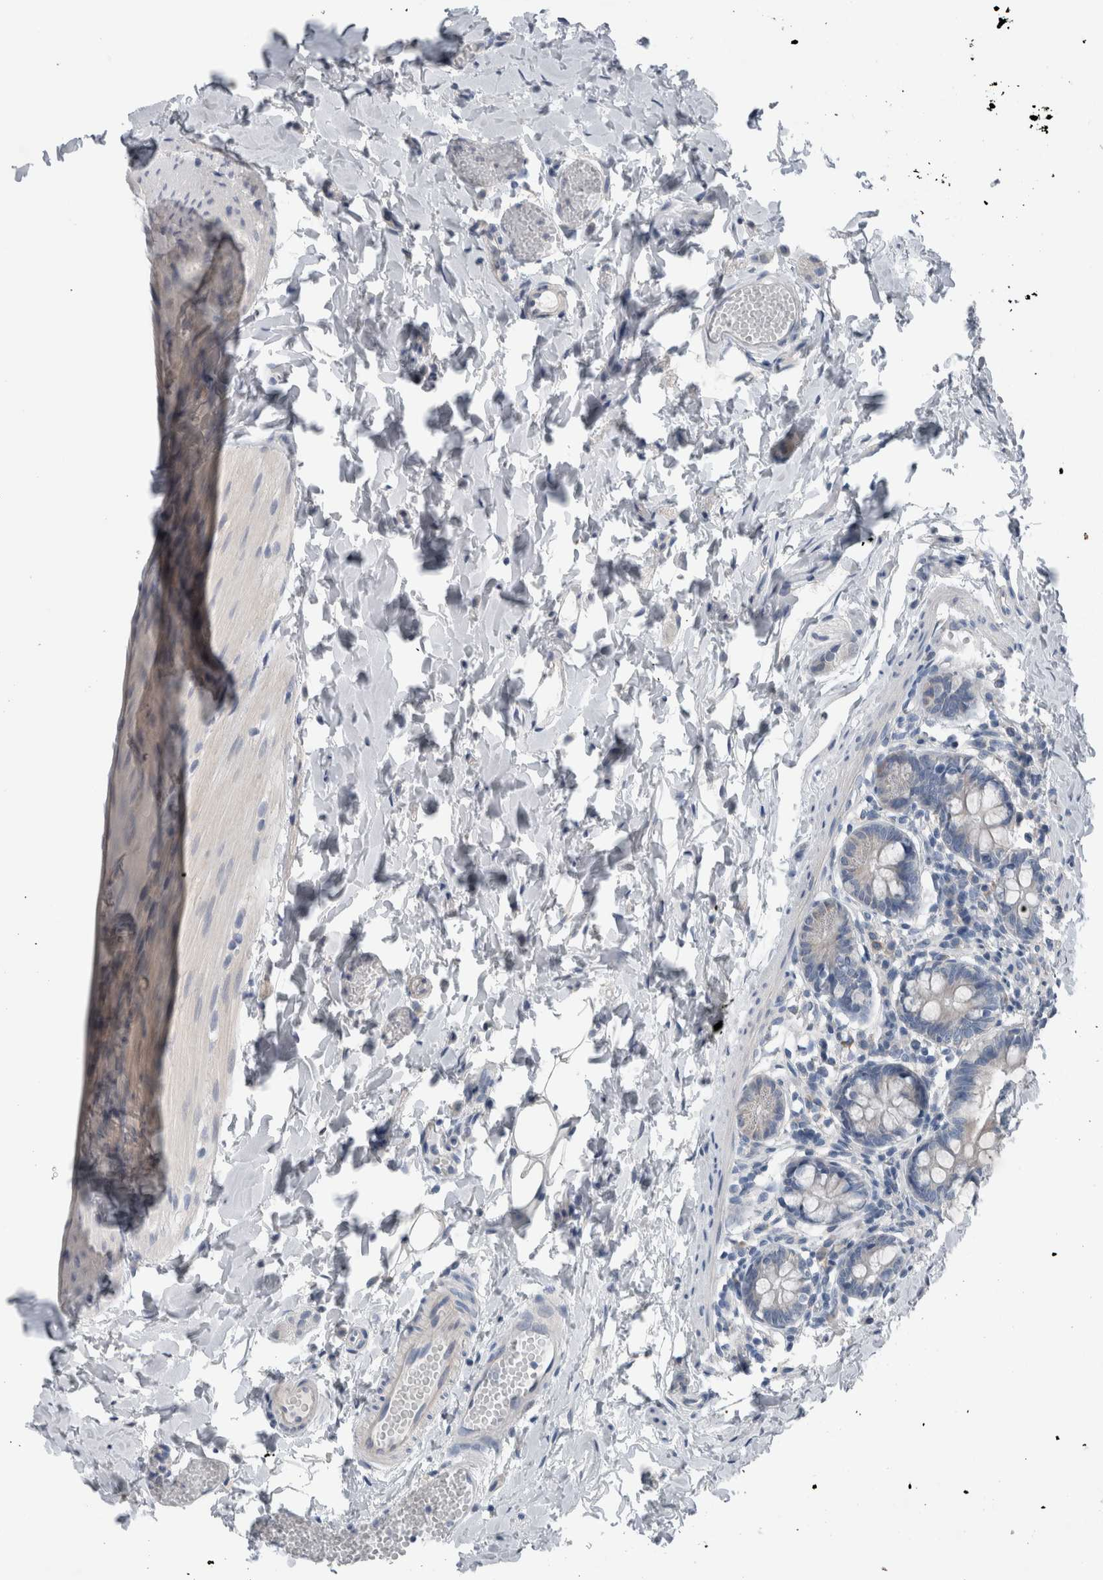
{"staining": {"intensity": "negative", "quantity": "none", "location": "none"}, "tissue": "small intestine", "cell_type": "Glandular cells", "image_type": "normal", "snomed": [{"axis": "morphology", "description": "Normal tissue, NOS"}, {"axis": "topography", "description": "Small intestine"}], "caption": "Immunohistochemical staining of benign human small intestine displays no significant expression in glandular cells.", "gene": "CRNN", "patient": {"sex": "male", "age": 7}}